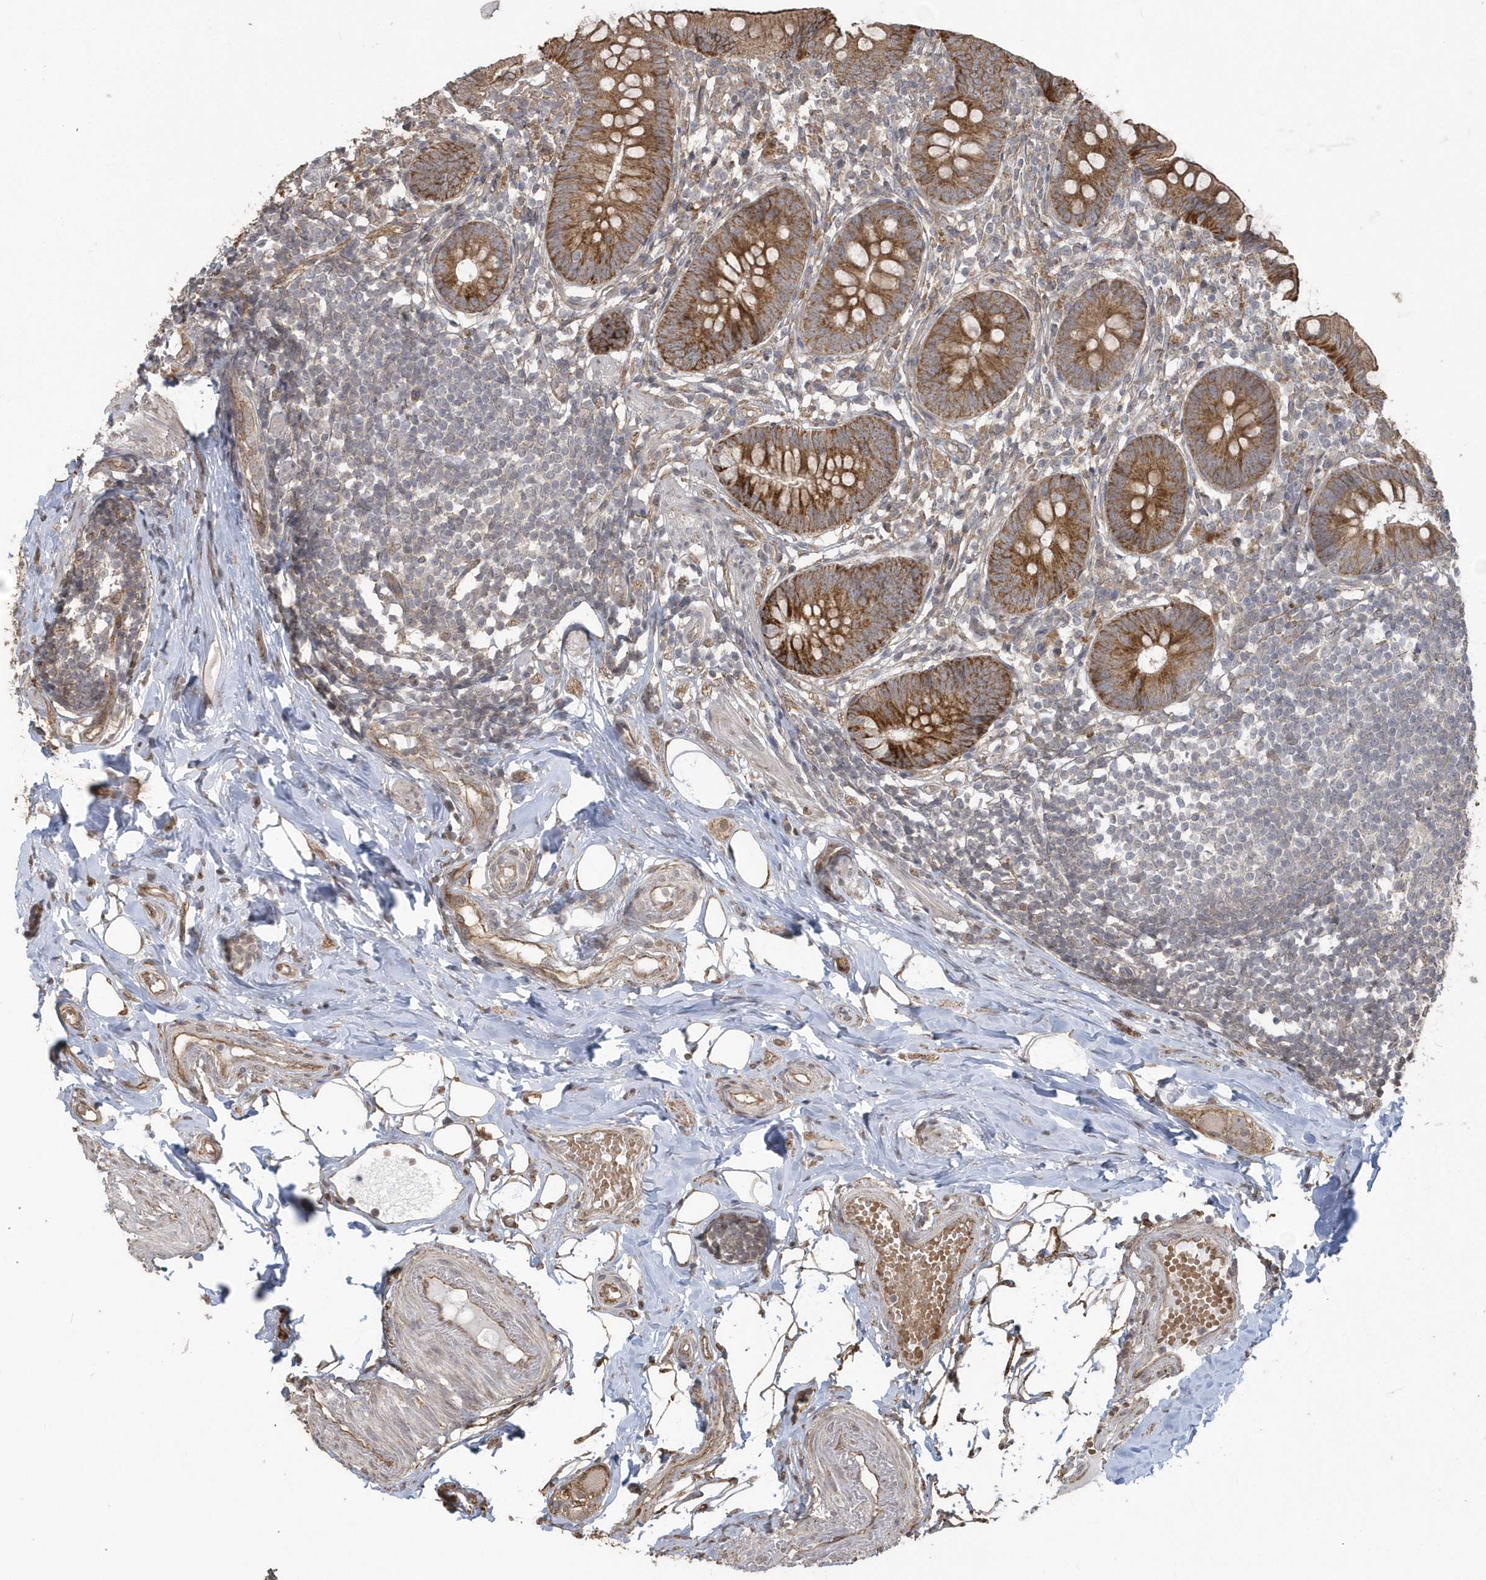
{"staining": {"intensity": "strong", "quantity": ">75%", "location": "cytoplasmic/membranous"}, "tissue": "appendix", "cell_type": "Glandular cells", "image_type": "normal", "snomed": [{"axis": "morphology", "description": "Normal tissue, NOS"}, {"axis": "topography", "description": "Appendix"}], "caption": "Glandular cells reveal high levels of strong cytoplasmic/membranous positivity in about >75% of cells in unremarkable appendix.", "gene": "HERPUD1", "patient": {"sex": "female", "age": 62}}